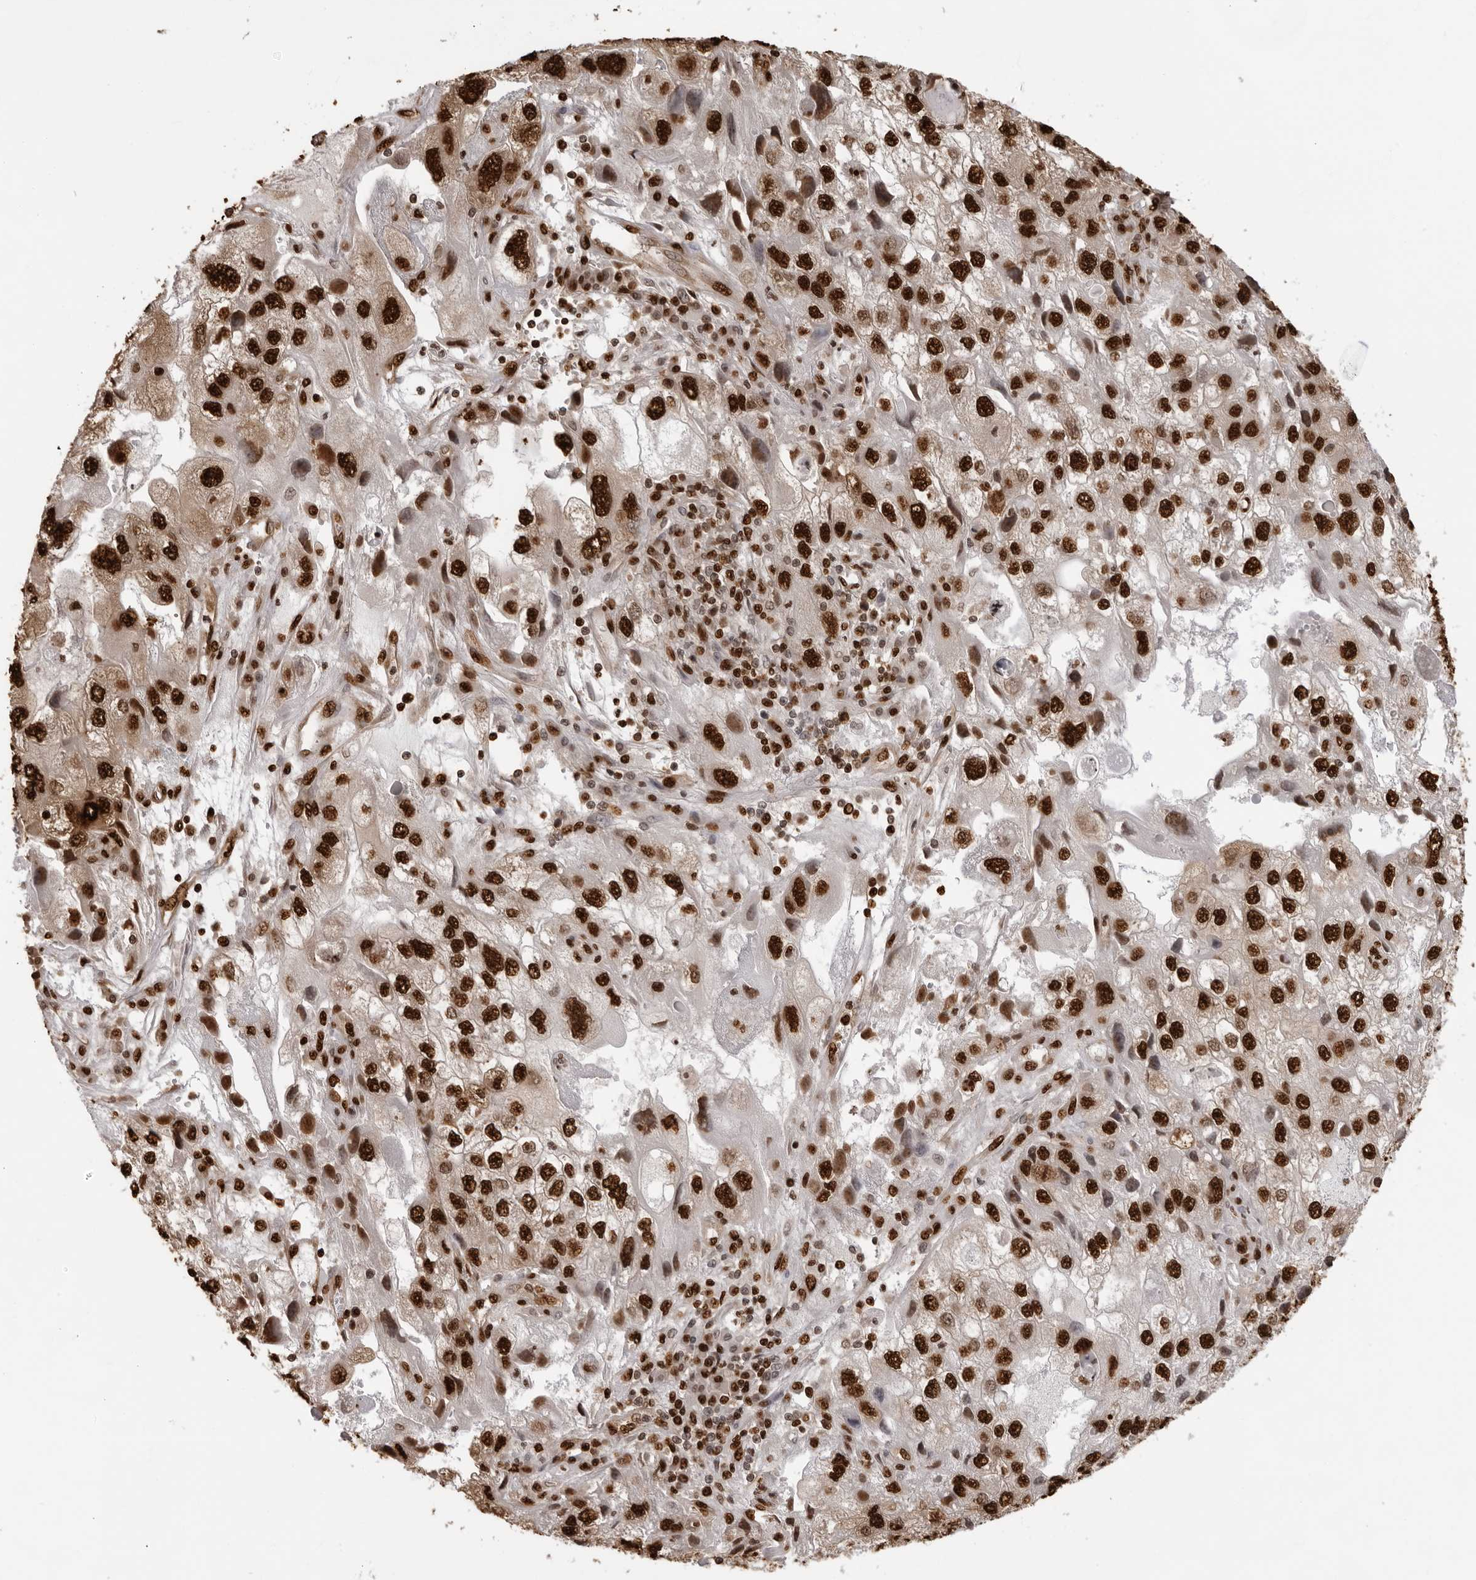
{"staining": {"intensity": "strong", "quantity": ">75%", "location": "nuclear"}, "tissue": "endometrial cancer", "cell_type": "Tumor cells", "image_type": "cancer", "snomed": [{"axis": "morphology", "description": "Adenocarcinoma, NOS"}, {"axis": "topography", "description": "Endometrium"}], "caption": "A photomicrograph of endometrial cancer (adenocarcinoma) stained for a protein demonstrates strong nuclear brown staining in tumor cells.", "gene": "ZFP91", "patient": {"sex": "female", "age": 49}}